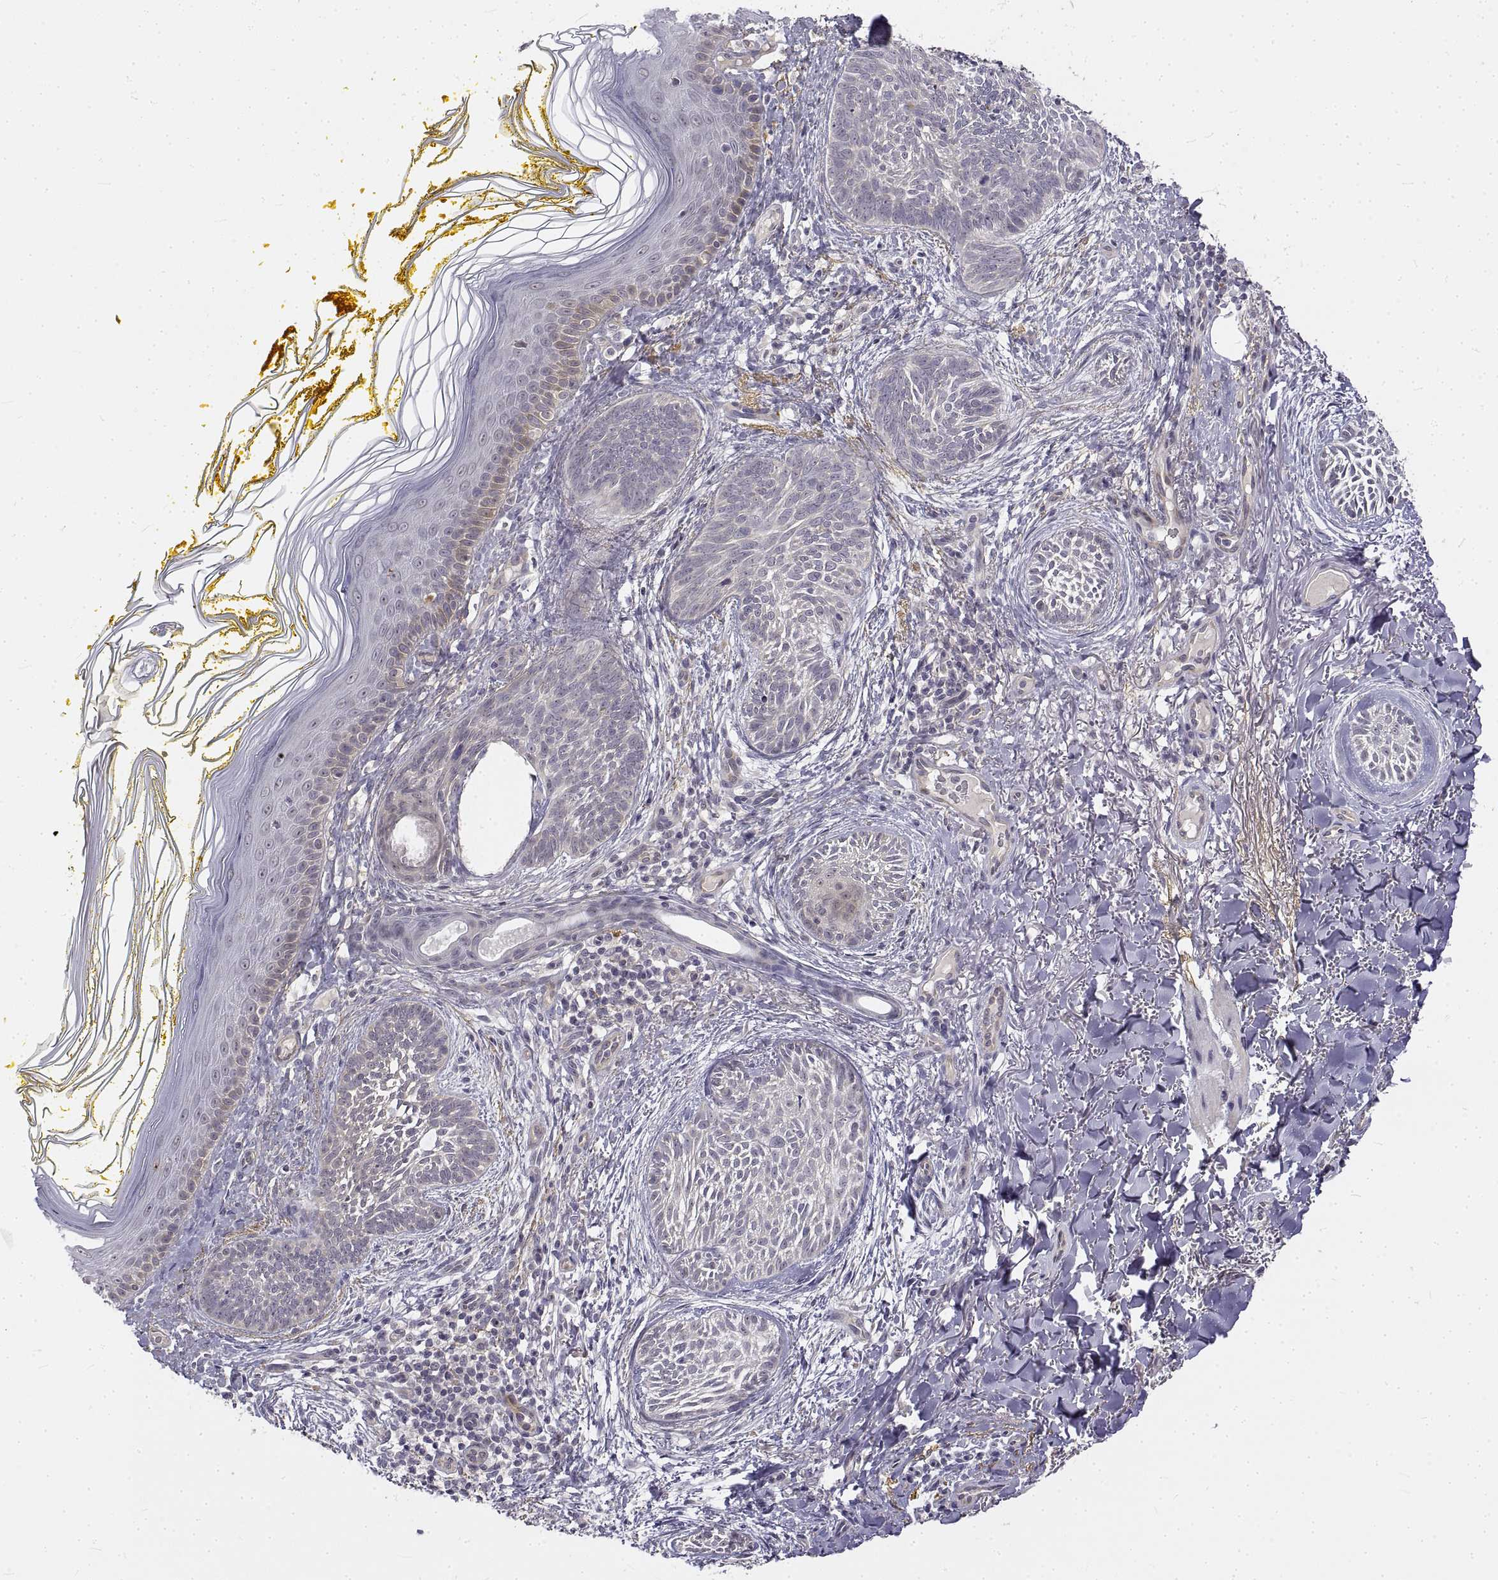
{"staining": {"intensity": "negative", "quantity": "none", "location": "none"}, "tissue": "skin cancer", "cell_type": "Tumor cells", "image_type": "cancer", "snomed": [{"axis": "morphology", "description": "Basal cell carcinoma"}, {"axis": "topography", "description": "Skin"}], "caption": "Basal cell carcinoma (skin) was stained to show a protein in brown. There is no significant staining in tumor cells. (DAB immunohistochemistry (IHC), high magnification).", "gene": "ANO2", "patient": {"sex": "female", "age": 68}}